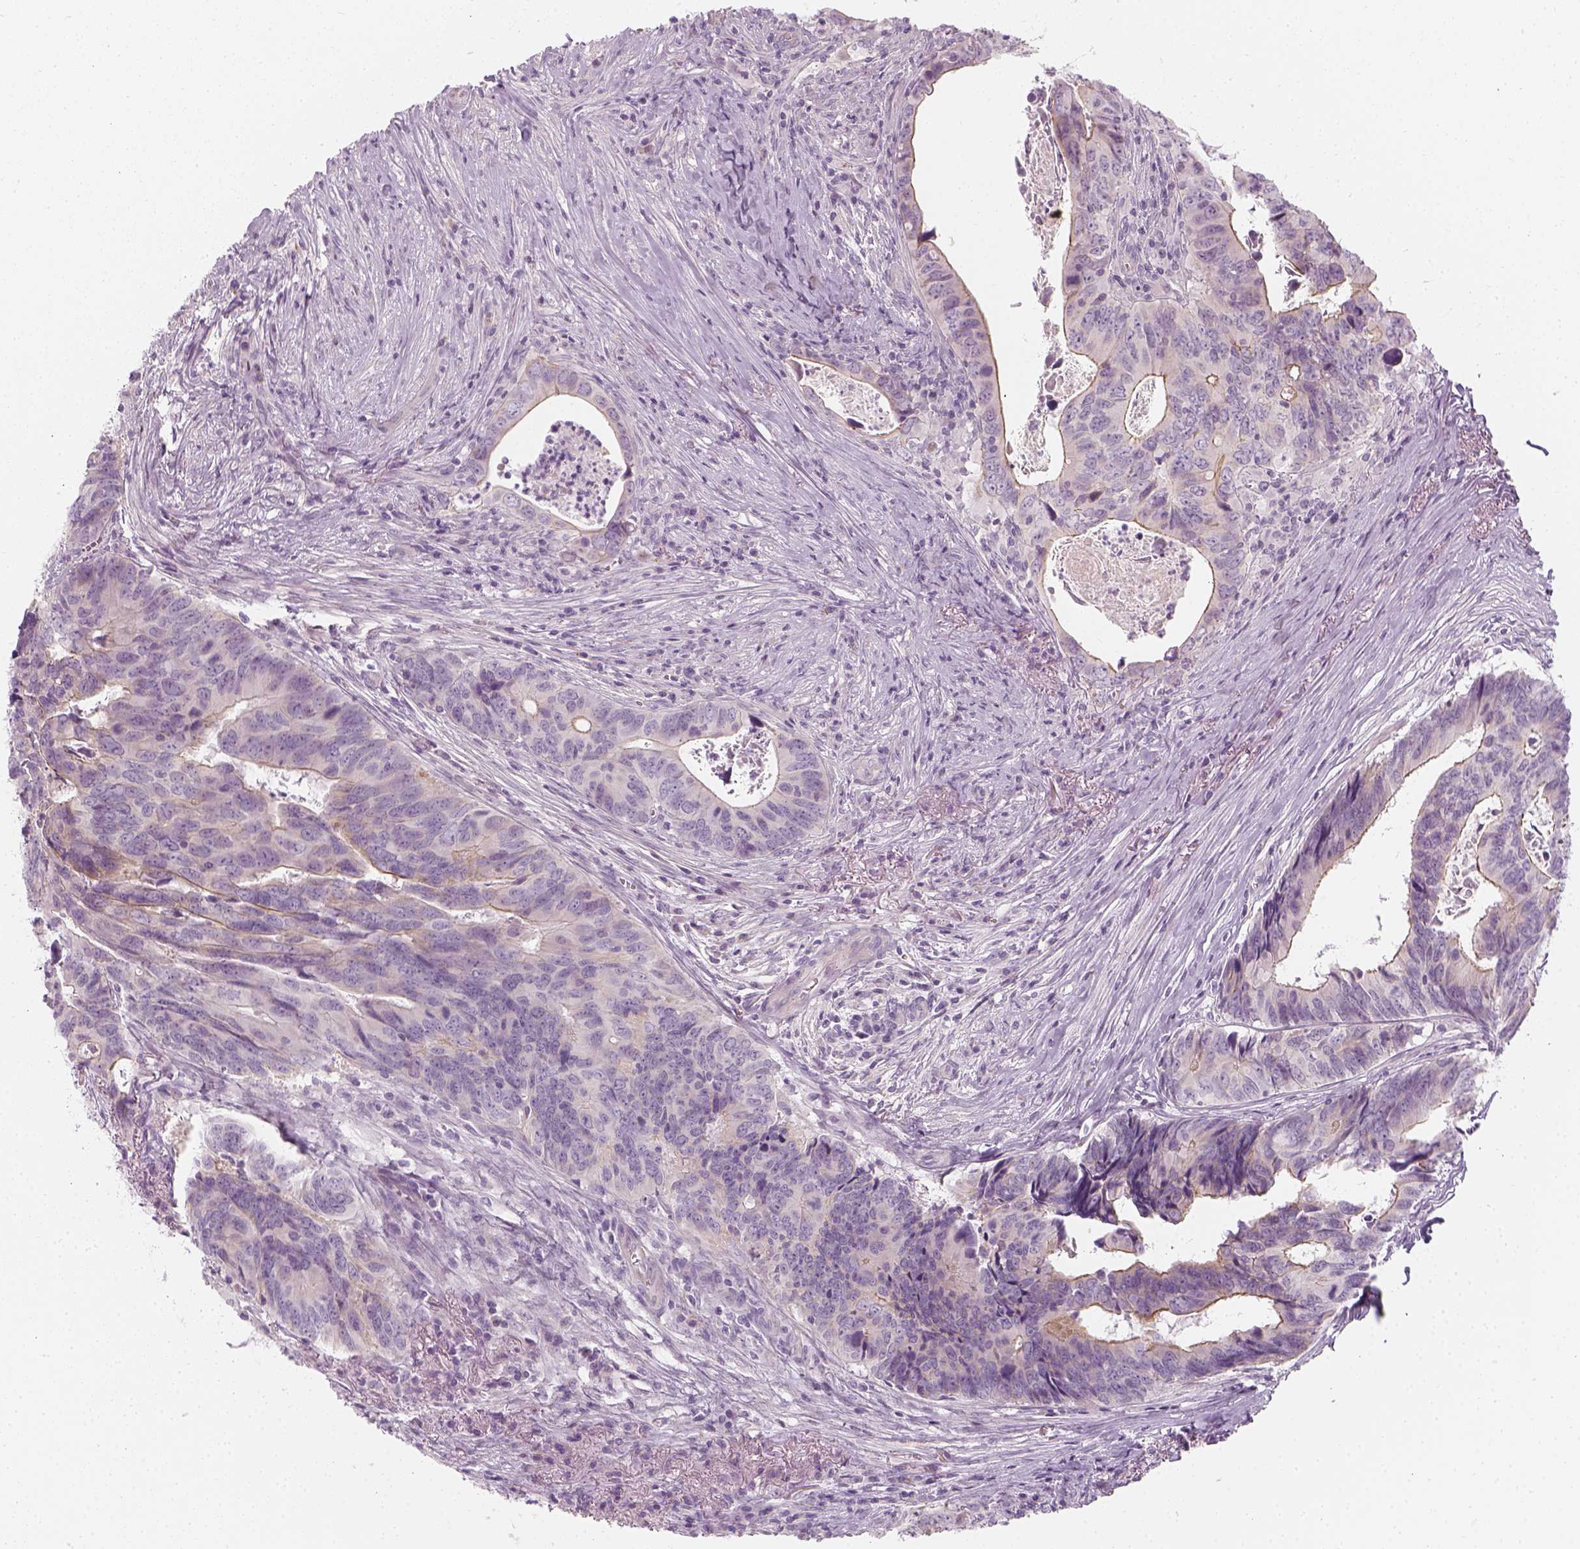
{"staining": {"intensity": "weak", "quantity": "<25%", "location": "cytoplasmic/membranous"}, "tissue": "colorectal cancer", "cell_type": "Tumor cells", "image_type": "cancer", "snomed": [{"axis": "morphology", "description": "Adenocarcinoma, NOS"}, {"axis": "topography", "description": "Colon"}], "caption": "Colorectal cancer stained for a protein using IHC displays no expression tumor cells.", "gene": "PRAME", "patient": {"sex": "female", "age": 82}}